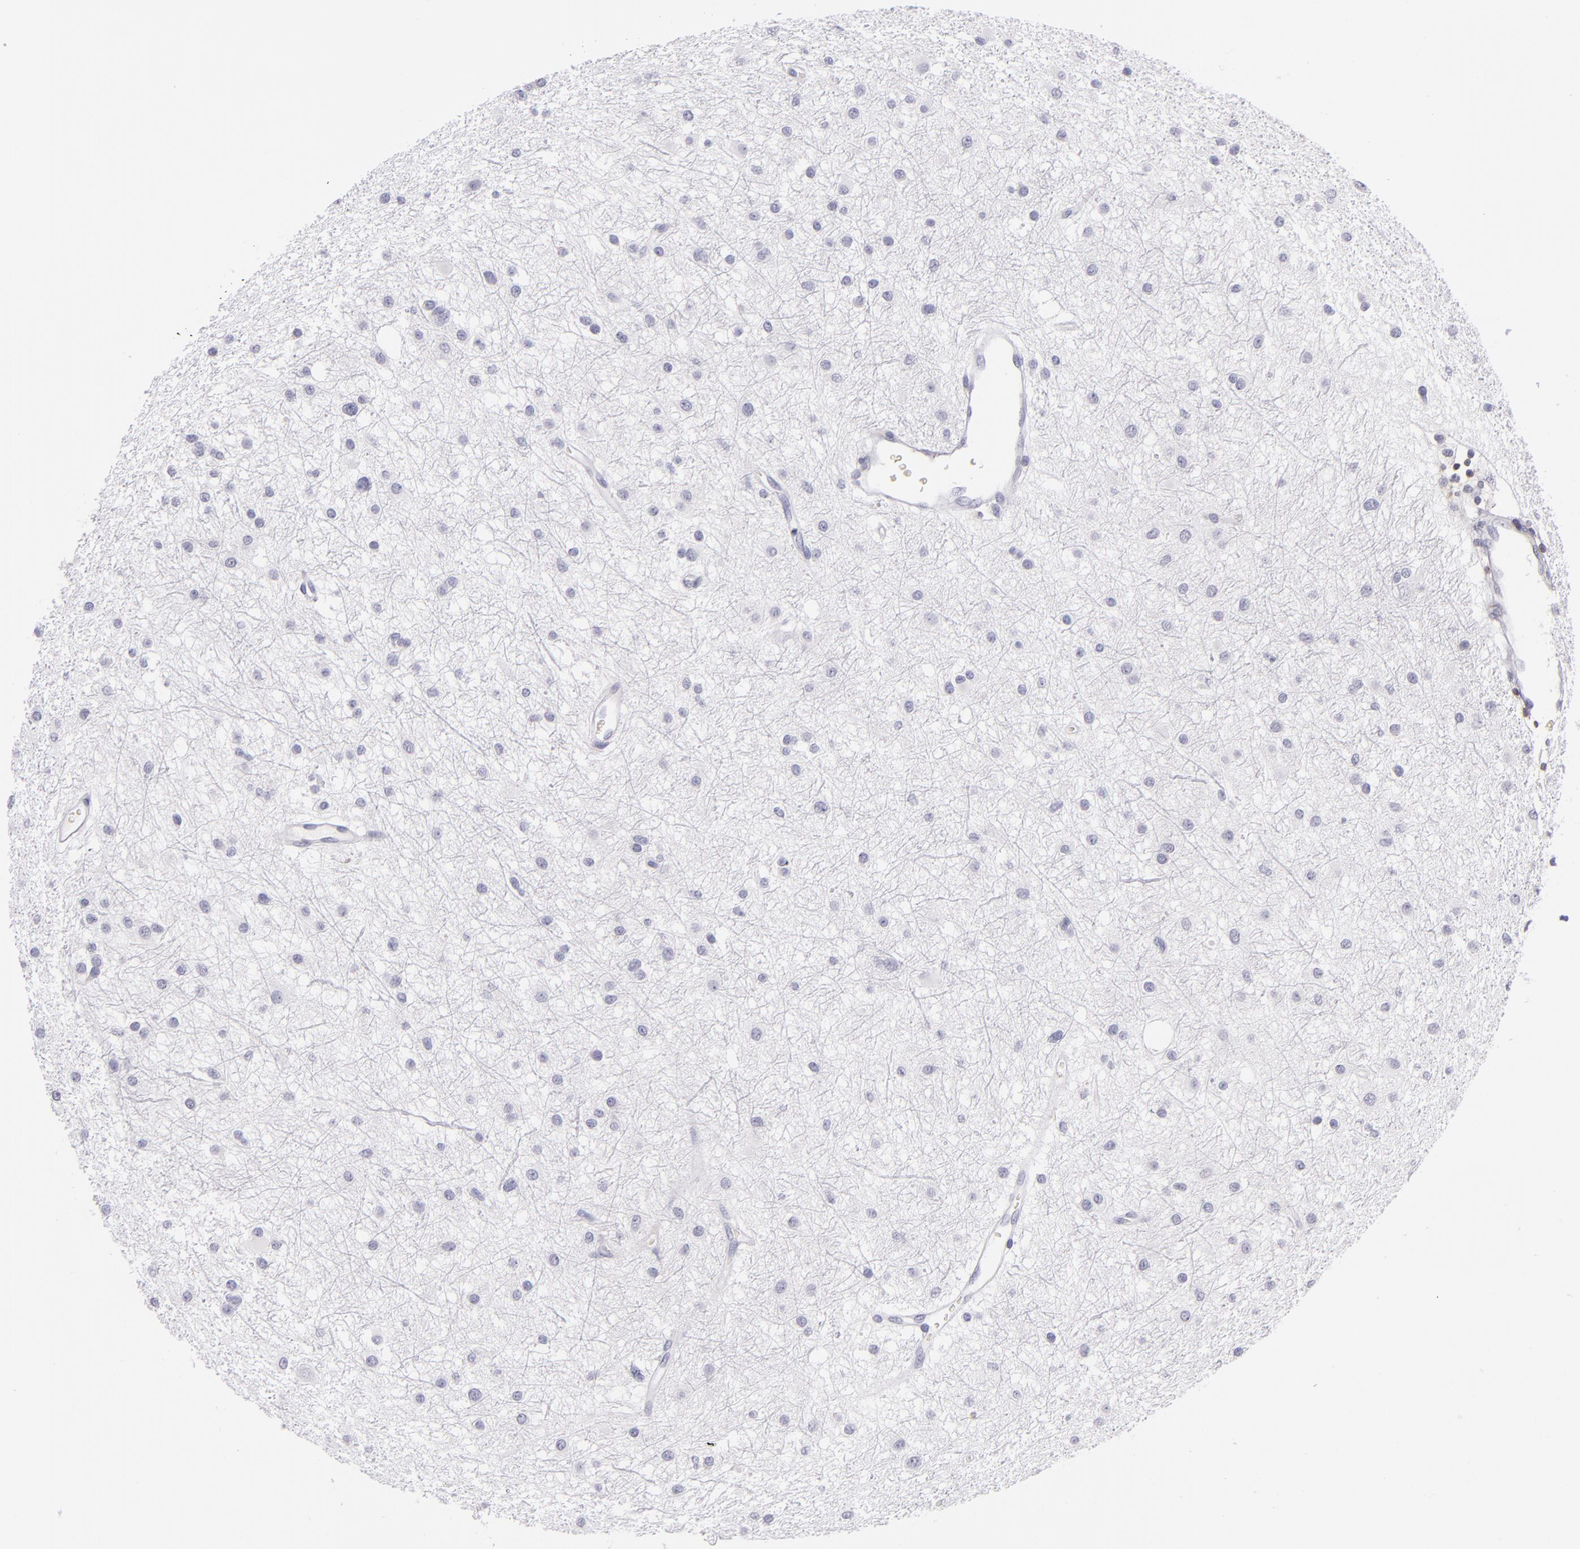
{"staining": {"intensity": "negative", "quantity": "none", "location": "none"}, "tissue": "glioma", "cell_type": "Tumor cells", "image_type": "cancer", "snomed": [{"axis": "morphology", "description": "Glioma, malignant, Low grade"}, {"axis": "topography", "description": "Brain"}], "caption": "Tumor cells are negative for brown protein staining in malignant glioma (low-grade).", "gene": "CD48", "patient": {"sex": "female", "age": 36}}